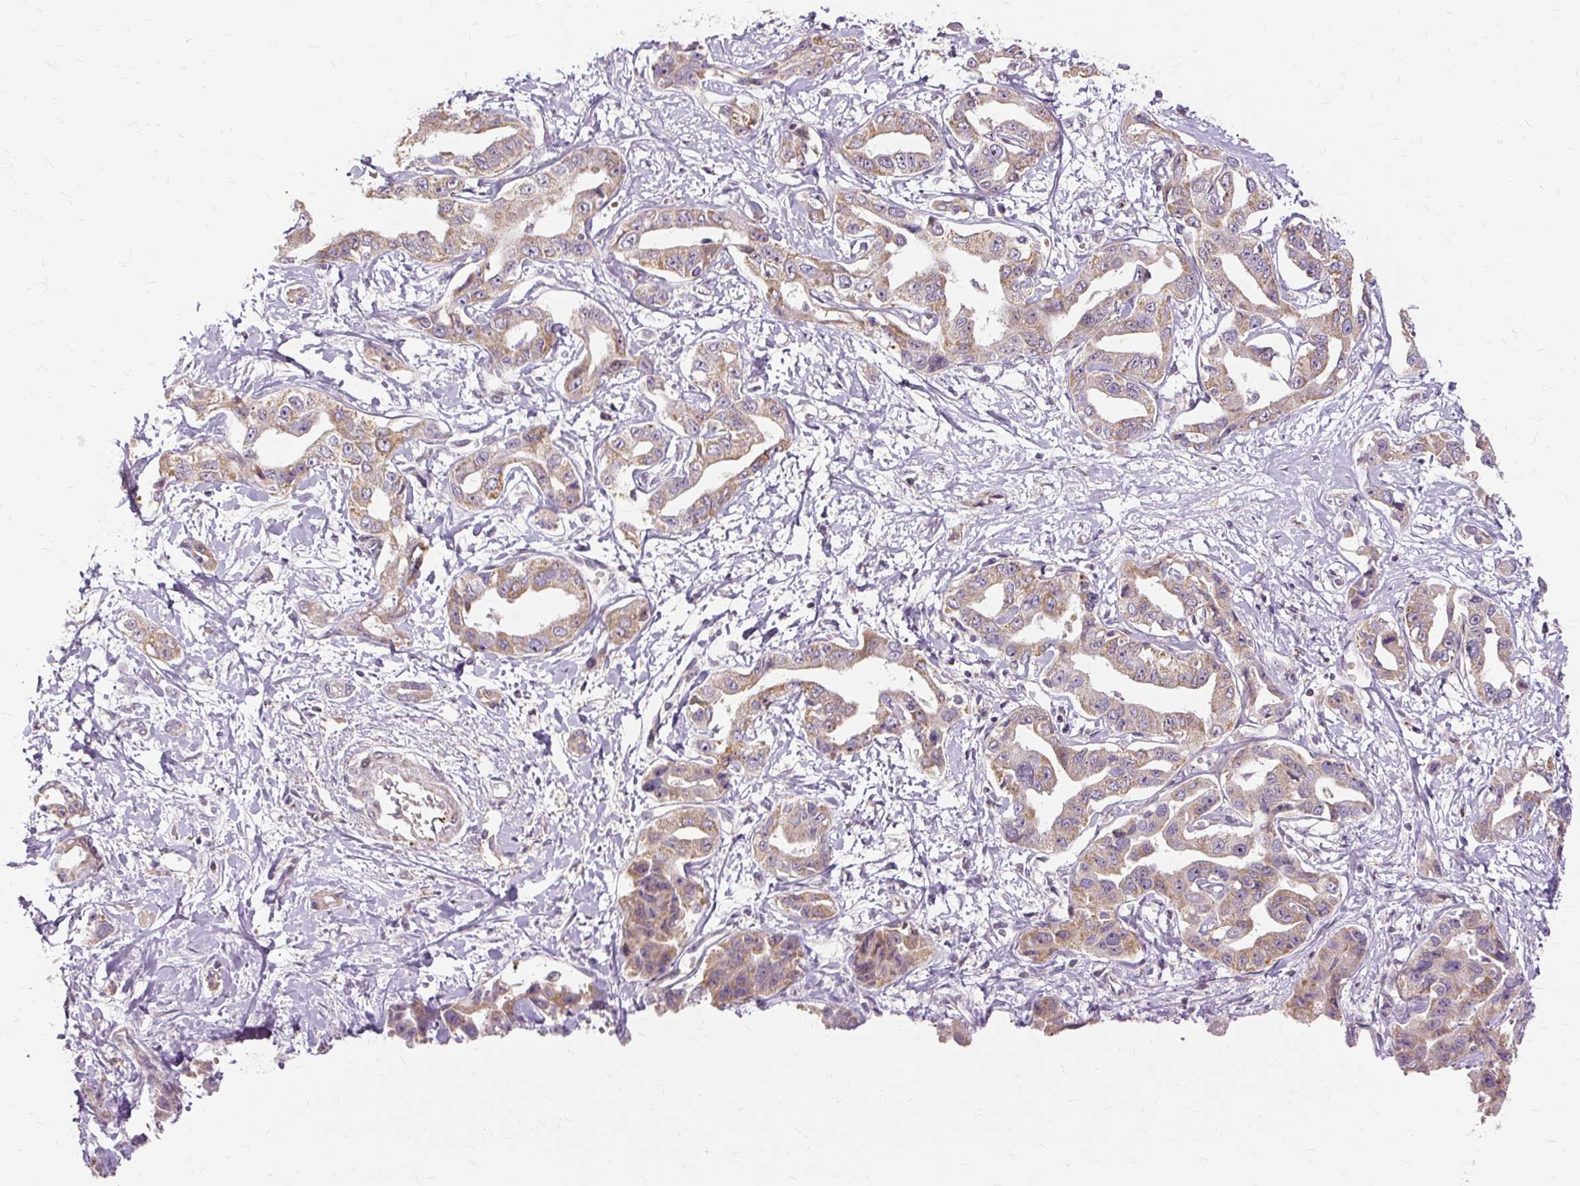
{"staining": {"intensity": "moderate", "quantity": "25%-75%", "location": "cytoplasmic/membranous"}, "tissue": "liver cancer", "cell_type": "Tumor cells", "image_type": "cancer", "snomed": [{"axis": "morphology", "description": "Cholangiocarcinoma"}, {"axis": "topography", "description": "Liver"}], "caption": "Brown immunohistochemical staining in liver cancer (cholangiocarcinoma) shows moderate cytoplasmic/membranous staining in approximately 25%-75% of tumor cells.", "gene": "MMACHC", "patient": {"sex": "male", "age": 59}}